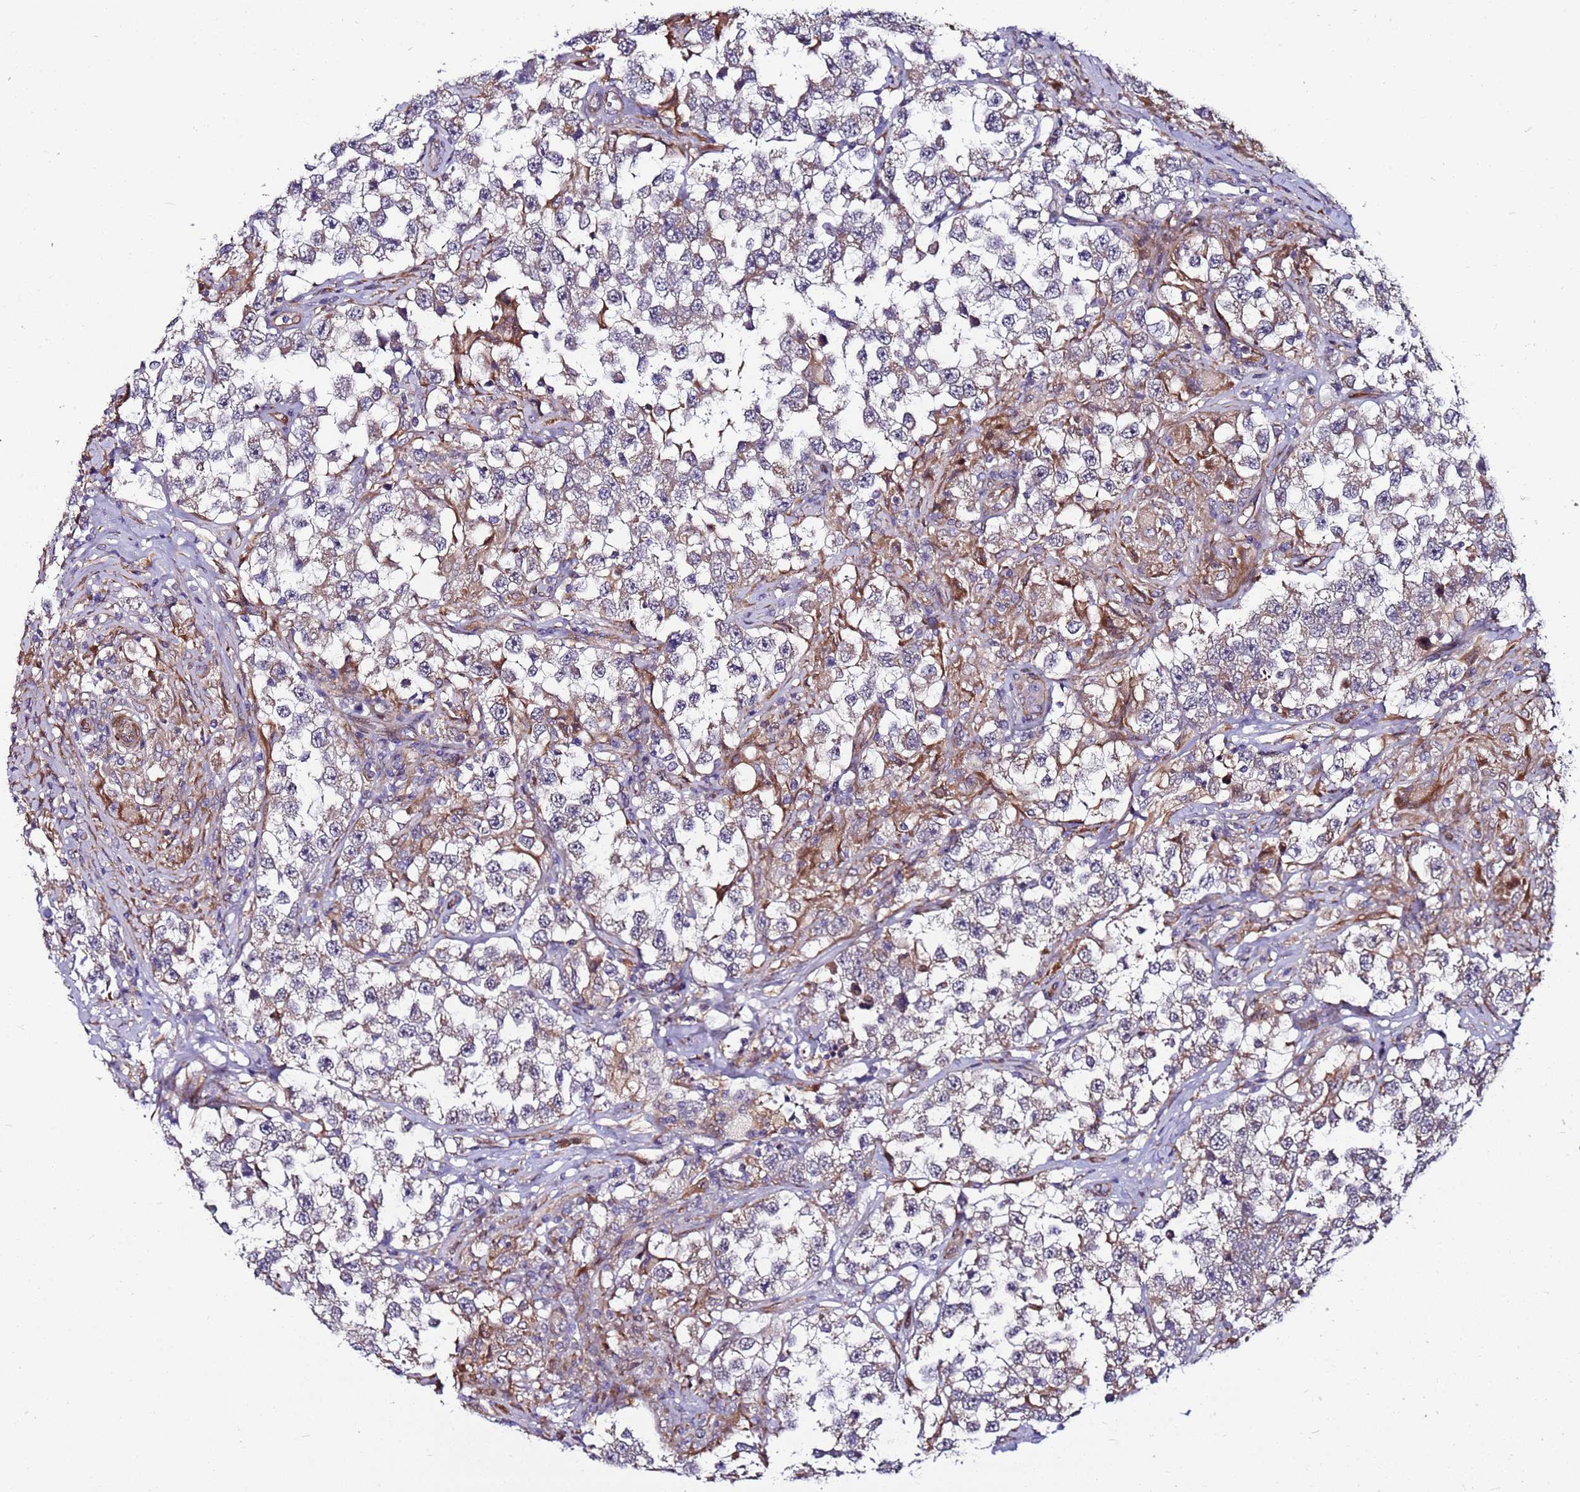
{"staining": {"intensity": "weak", "quantity": "25%-75%", "location": "cytoplasmic/membranous"}, "tissue": "testis cancer", "cell_type": "Tumor cells", "image_type": "cancer", "snomed": [{"axis": "morphology", "description": "Seminoma, NOS"}, {"axis": "topography", "description": "Testis"}], "caption": "Seminoma (testis) stained with a protein marker displays weak staining in tumor cells.", "gene": "MCRIP1", "patient": {"sex": "male", "age": 46}}